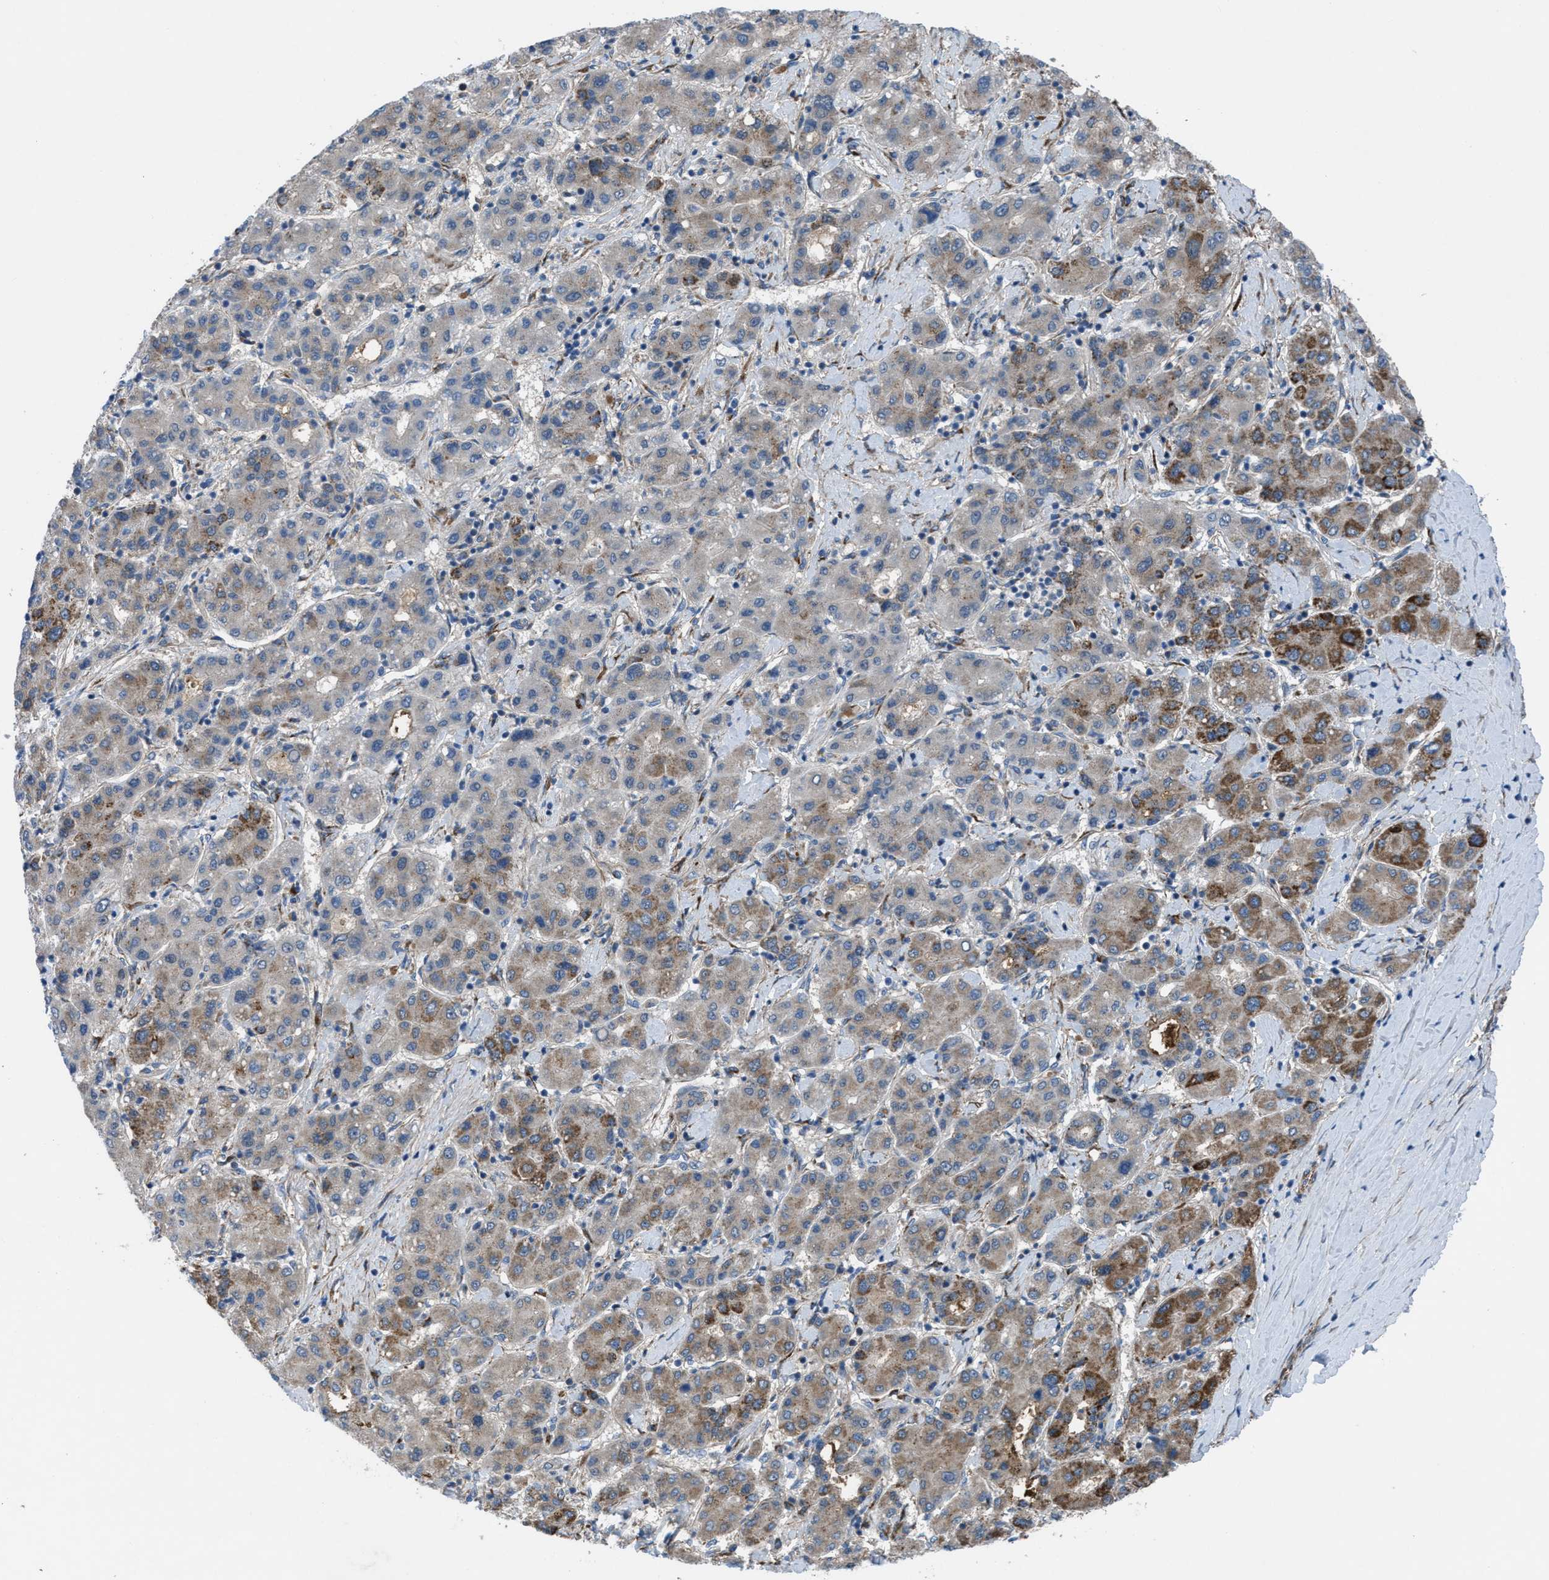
{"staining": {"intensity": "moderate", "quantity": "<25%", "location": "cytoplasmic/membranous"}, "tissue": "liver cancer", "cell_type": "Tumor cells", "image_type": "cancer", "snomed": [{"axis": "morphology", "description": "Carcinoma, Hepatocellular, NOS"}, {"axis": "topography", "description": "Liver"}], "caption": "Moderate cytoplasmic/membranous protein expression is identified in about <25% of tumor cells in liver hepatocellular carcinoma. (Brightfield microscopy of DAB IHC at high magnification).", "gene": "SLC6A9", "patient": {"sex": "male", "age": 65}}